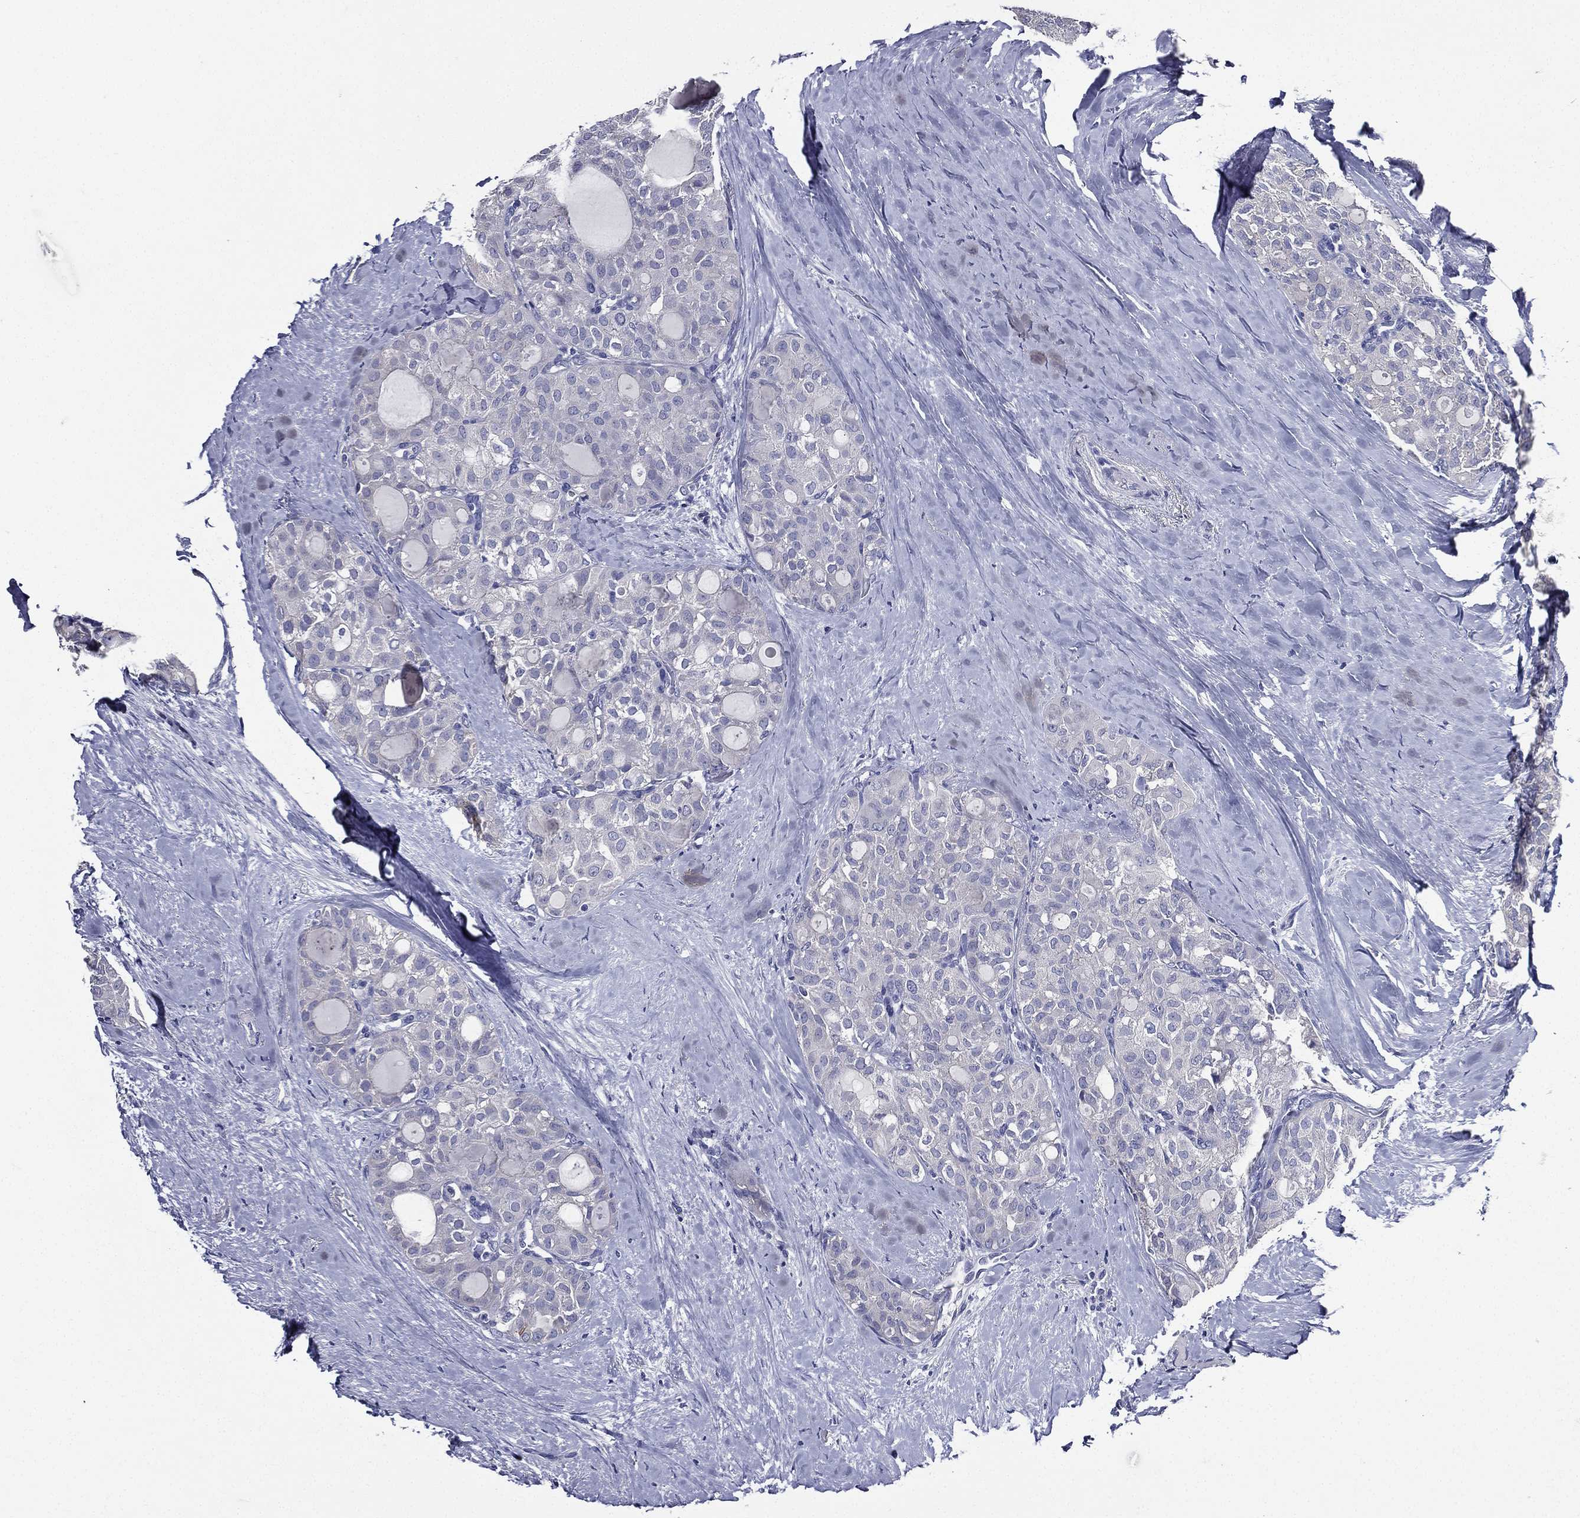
{"staining": {"intensity": "negative", "quantity": "none", "location": "none"}, "tissue": "thyroid cancer", "cell_type": "Tumor cells", "image_type": "cancer", "snomed": [{"axis": "morphology", "description": "Follicular adenoma carcinoma, NOS"}, {"axis": "topography", "description": "Thyroid gland"}], "caption": "Tumor cells show no significant protein positivity in thyroid cancer.", "gene": "TGM1", "patient": {"sex": "male", "age": 75}}